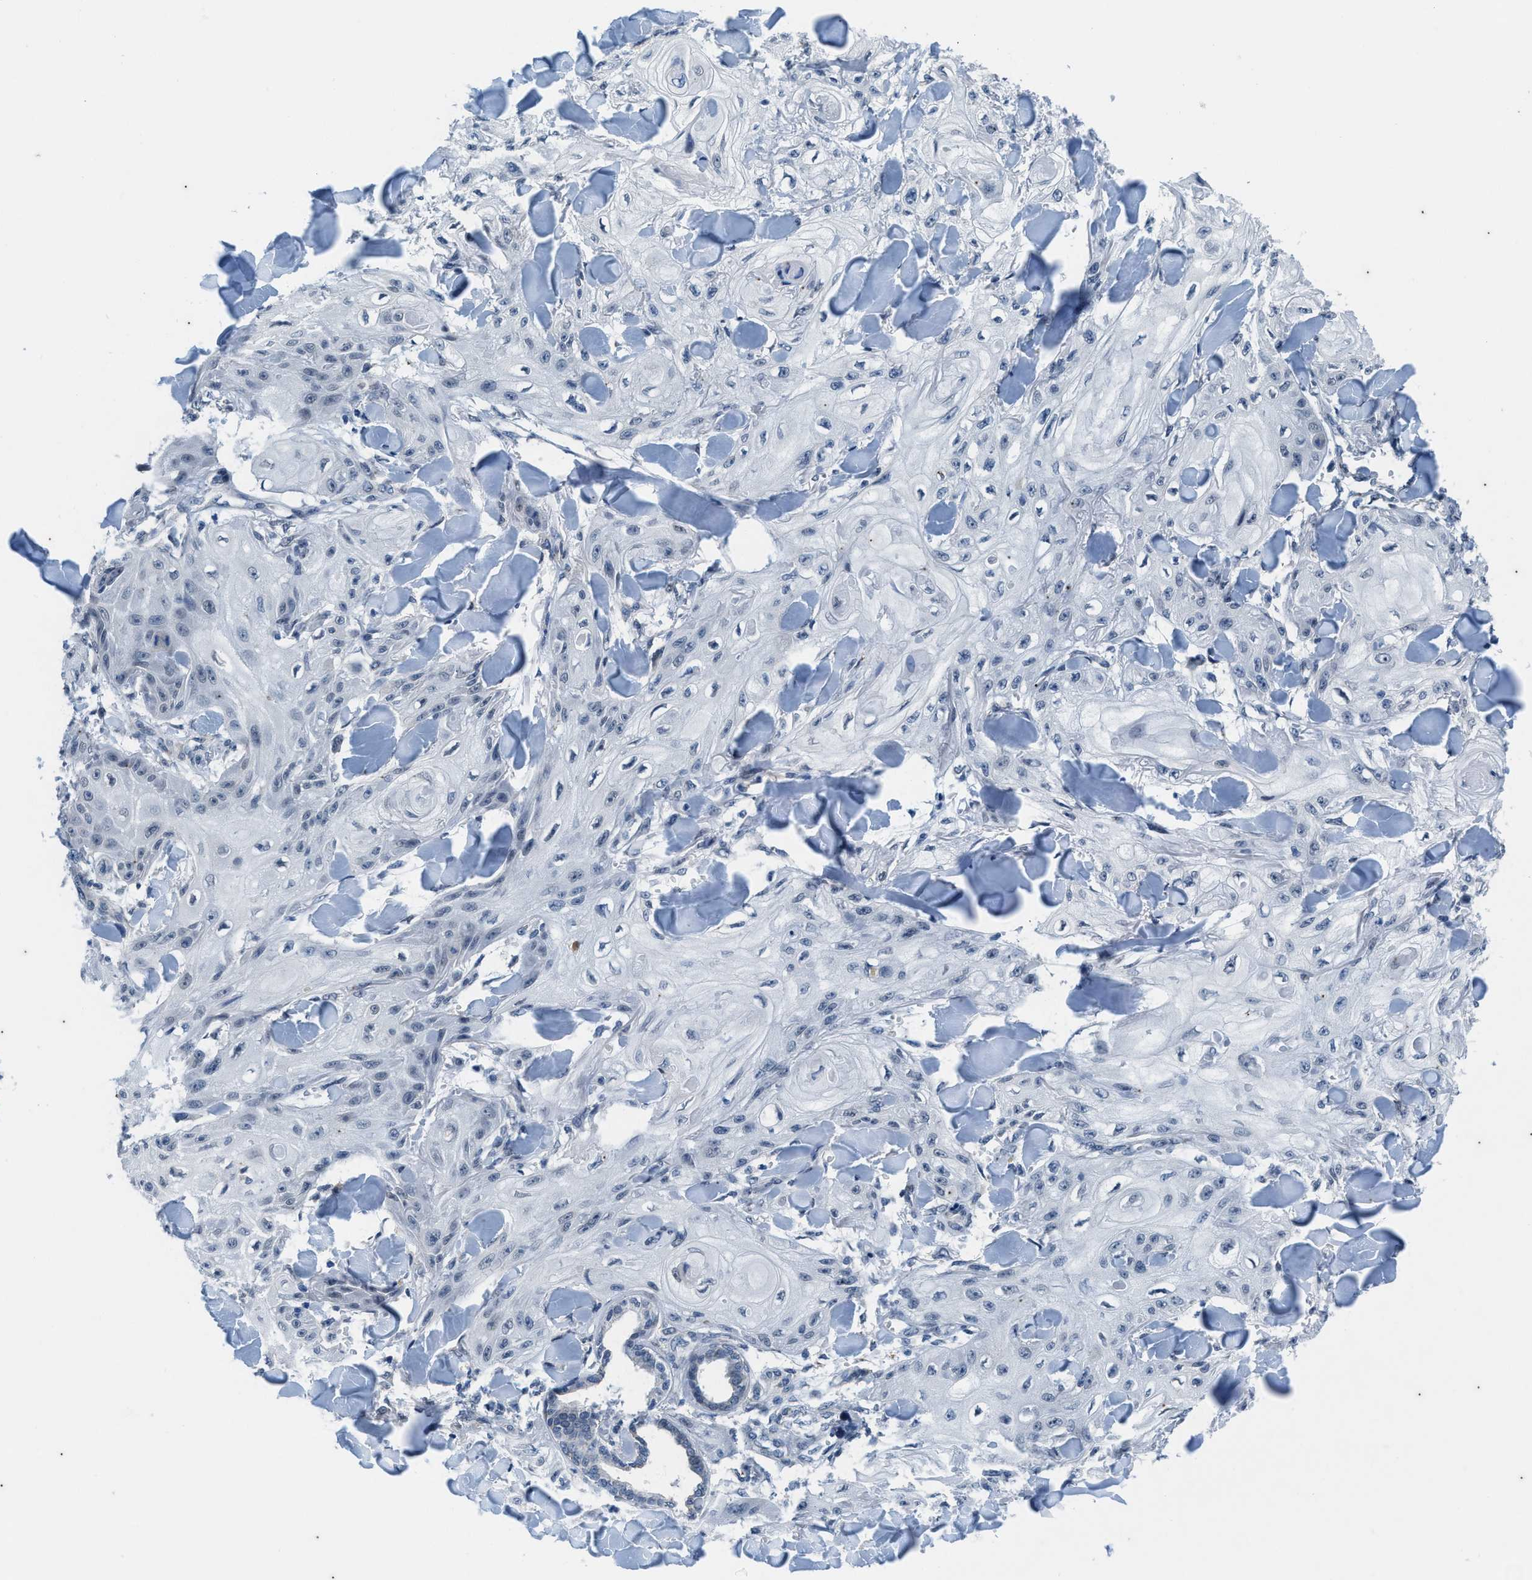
{"staining": {"intensity": "negative", "quantity": "none", "location": "none"}, "tissue": "skin cancer", "cell_type": "Tumor cells", "image_type": "cancer", "snomed": [{"axis": "morphology", "description": "Squamous cell carcinoma, NOS"}, {"axis": "topography", "description": "Skin"}], "caption": "Immunohistochemistry image of neoplastic tissue: human squamous cell carcinoma (skin) stained with DAB (3,3'-diaminobenzidine) demonstrates no significant protein positivity in tumor cells.", "gene": "KIF24", "patient": {"sex": "male", "age": 74}}